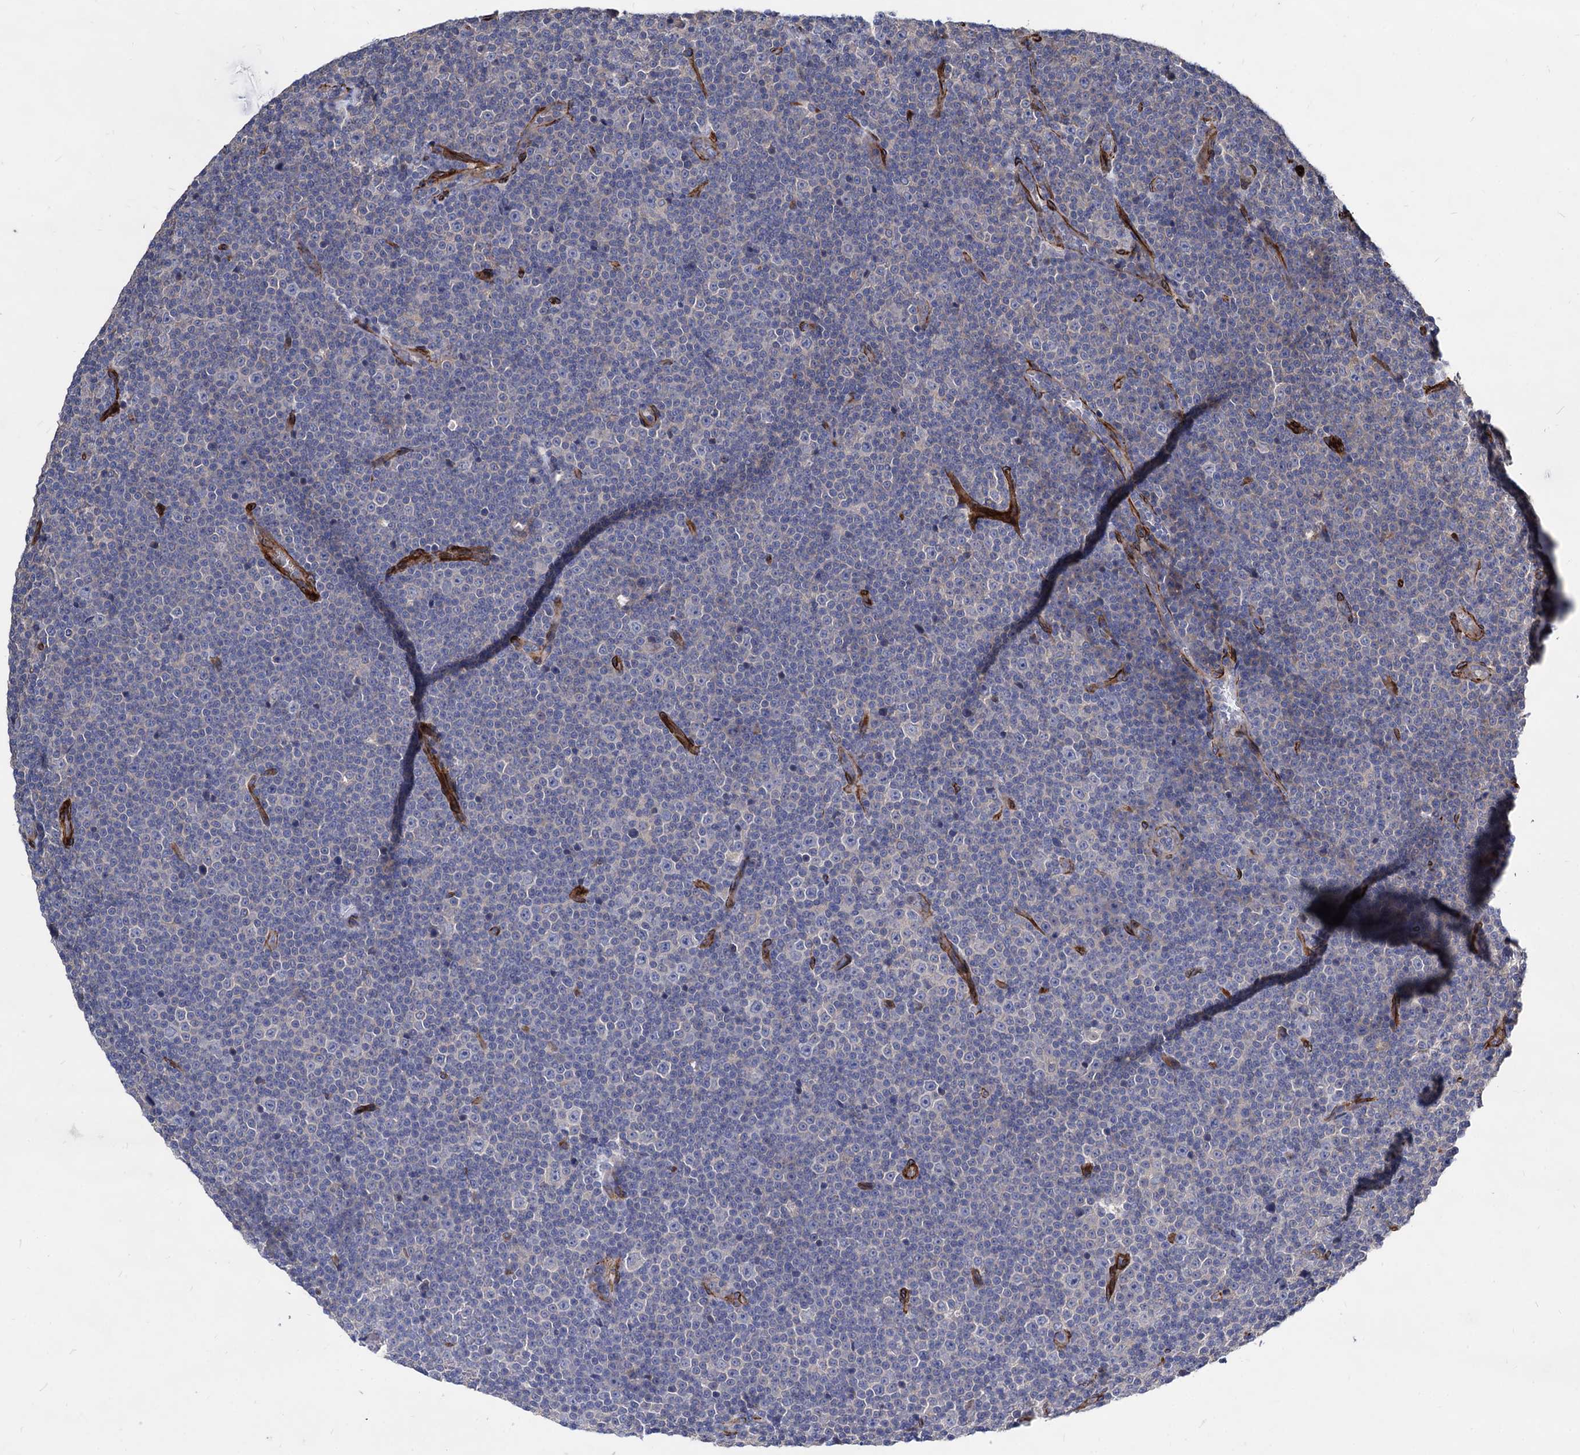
{"staining": {"intensity": "negative", "quantity": "none", "location": "none"}, "tissue": "lymphoma", "cell_type": "Tumor cells", "image_type": "cancer", "snomed": [{"axis": "morphology", "description": "Malignant lymphoma, non-Hodgkin's type, Low grade"}, {"axis": "topography", "description": "Lymph node"}], "caption": "Tumor cells are negative for brown protein staining in malignant lymphoma, non-Hodgkin's type (low-grade).", "gene": "WDR11", "patient": {"sex": "female", "age": 67}}